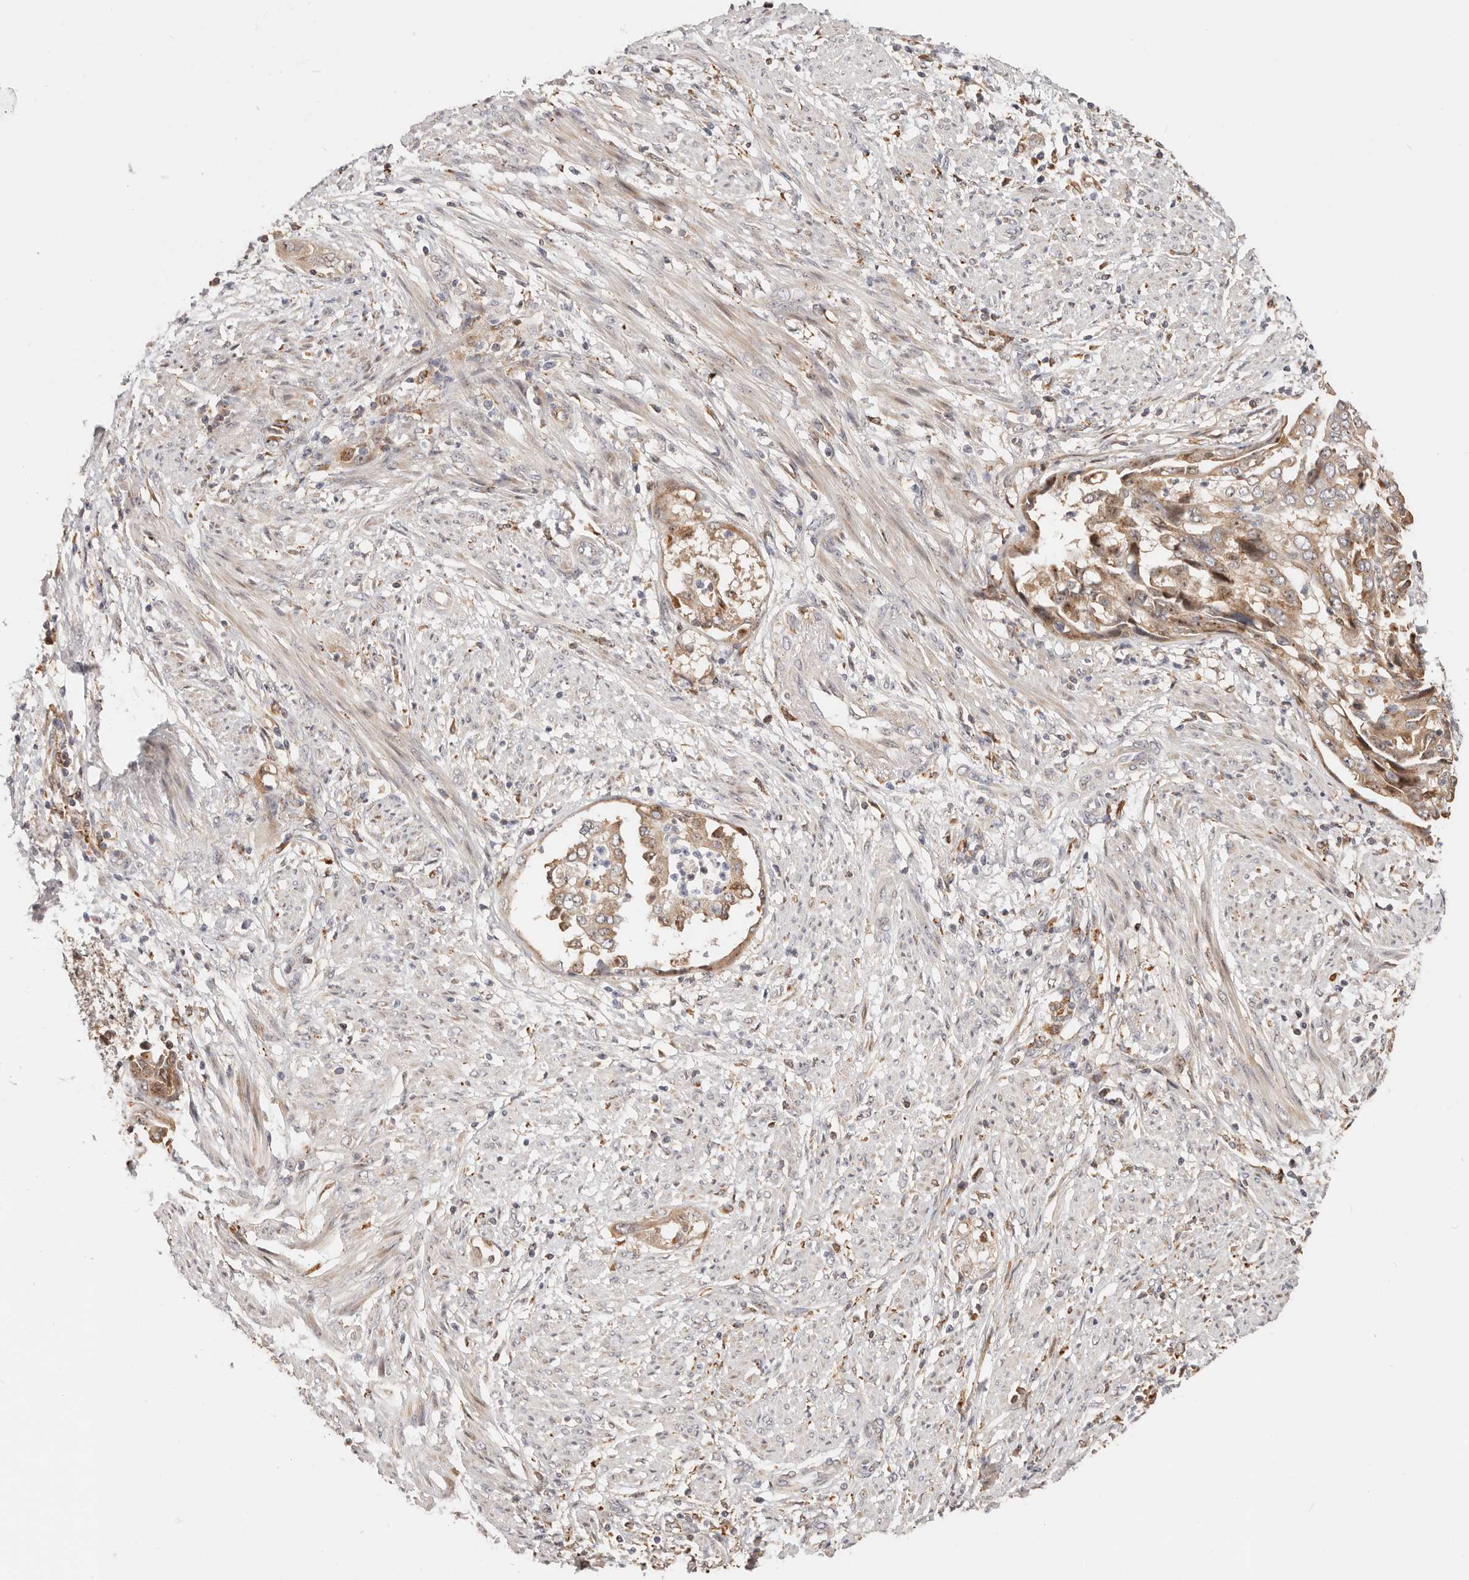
{"staining": {"intensity": "moderate", "quantity": "25%-75%", "location": "cytoplasmic/membranous,nuclear"}, "tissue": "endometrial cancer", "cell_type": "Tumor cells", "image_type": "cancer", "snomed": [{"axis": "morphology", "description": "Adenocarcinoma, NOS"}, {"axis": "topography", "description": "Endometrium"}], "caption": "Immunohistochemistry of human endometrial cancer exhibits medium levels of moderate cytoplasmic/membranous and nuclear expression in about 25%-75% of tumor cells. Ihc stains the protein of interest in brown and the nuclei are stained blue.", "gene": "ZRANB1", "patient": {"sex": "female", "age": 85}}